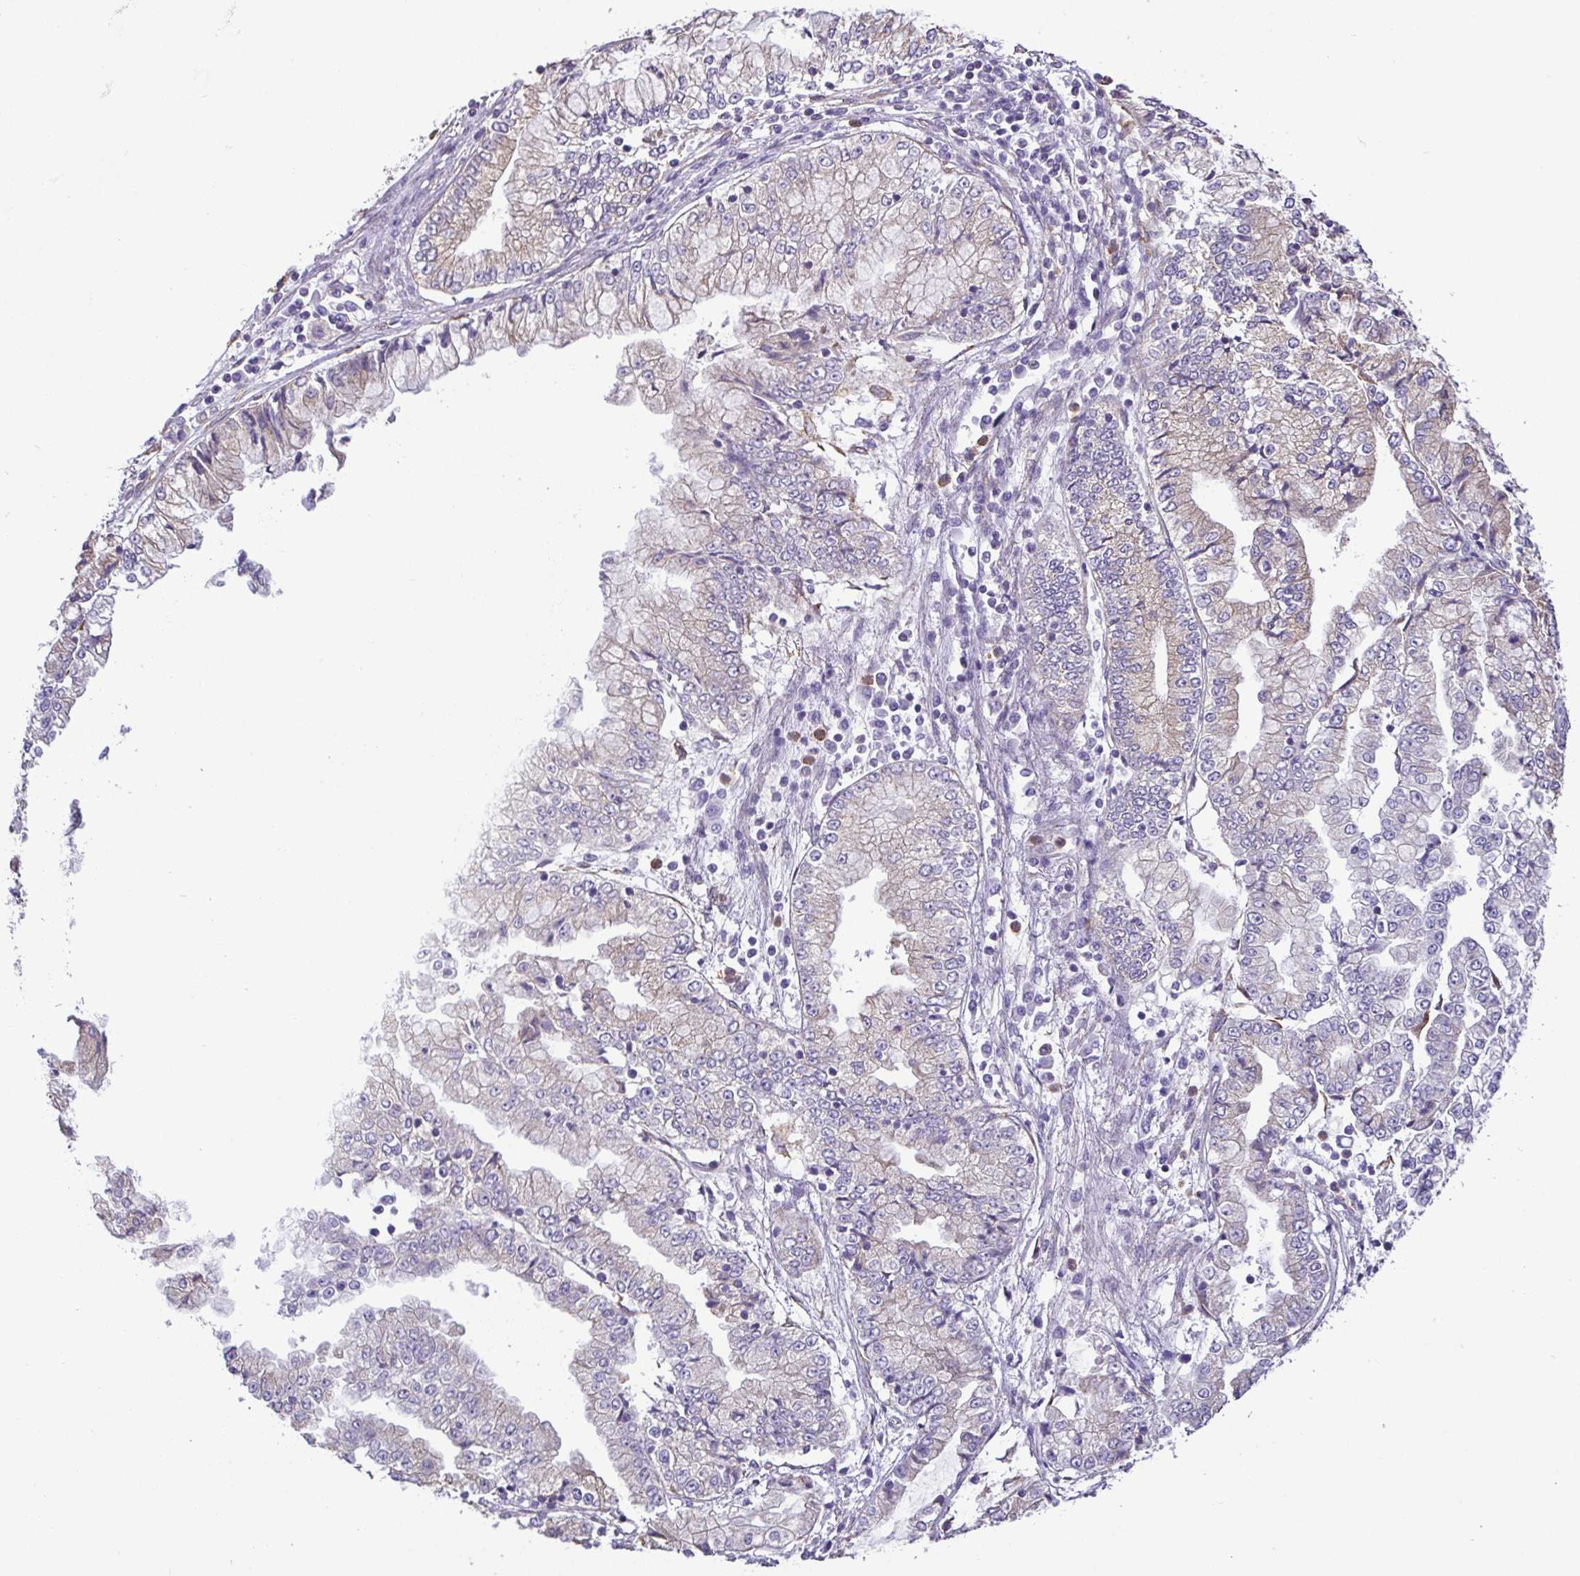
{"staining": {"intensity": "negative", "quantity": "none", "location": "none"}, "tissue": "stomach cancer", "cell_type": "Tumor cells", "image_type": "cancer", "snomed": [{"axis": "morphology", "description": "Adenocarcinoma, NOS"}, {"axis": "topography", "description": "Stomach, upper"}], "caption": "Stomach cancer was stained to show a protein in brown. There is no significant staining in tumor cells.", "gene": "MYL10", "patient": {"sex": "female", "age": 74}}